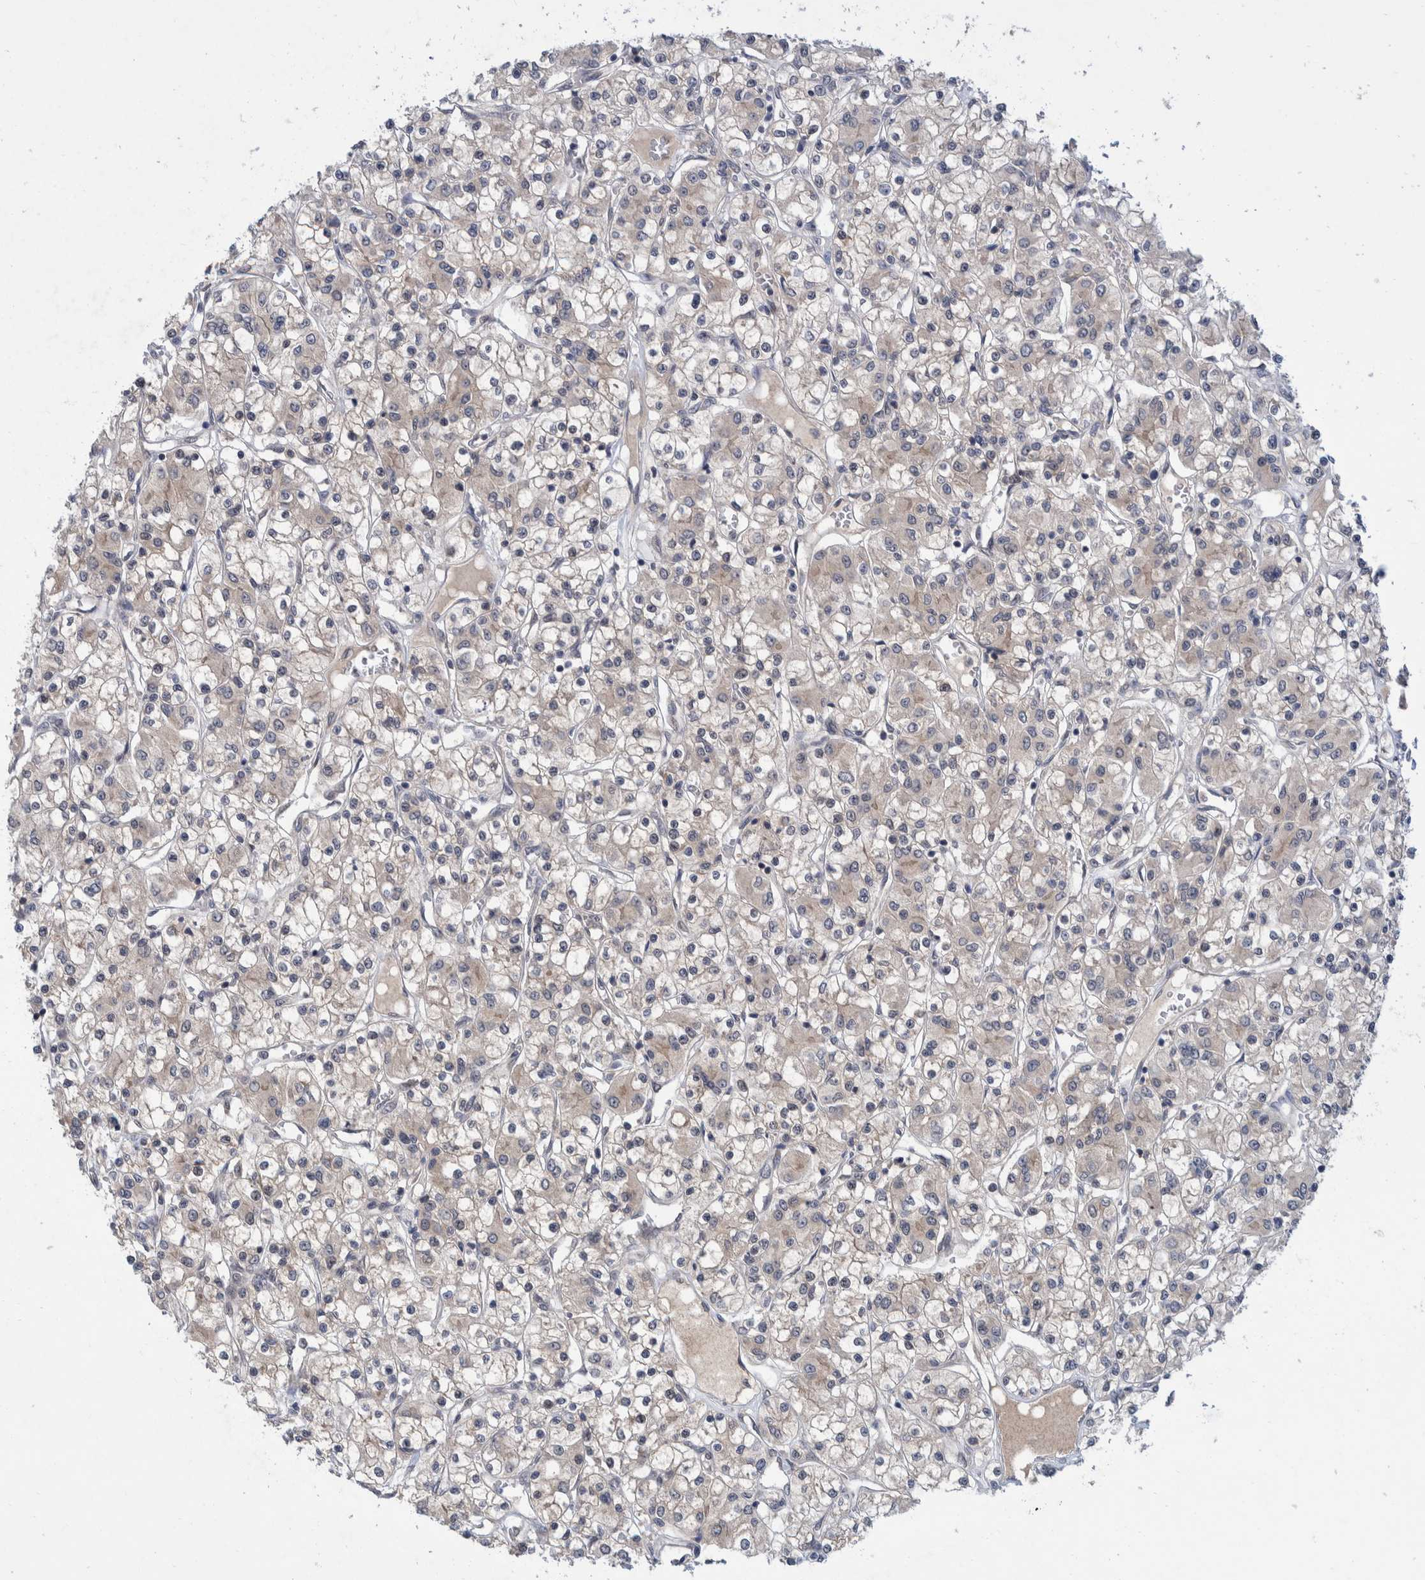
{"staining": {"intensity": "negative", "quantity": "none", "location": "none"}, "tissue": "renal cancer", "cell_type": "Tumor cells", "image_type": "cancer", "snomed": [{"axis": "morphology", "description": "Adenocarcinoma, NOS"}, {"axis": "topography", "description": "Kidney"}], "caption": "Immunohistochemical staining of renal adenocarcinoma exhibits no significant expression in tumor cells.", "gene": "PLPBP", "patient": {"sex": "female", "age": 59}}